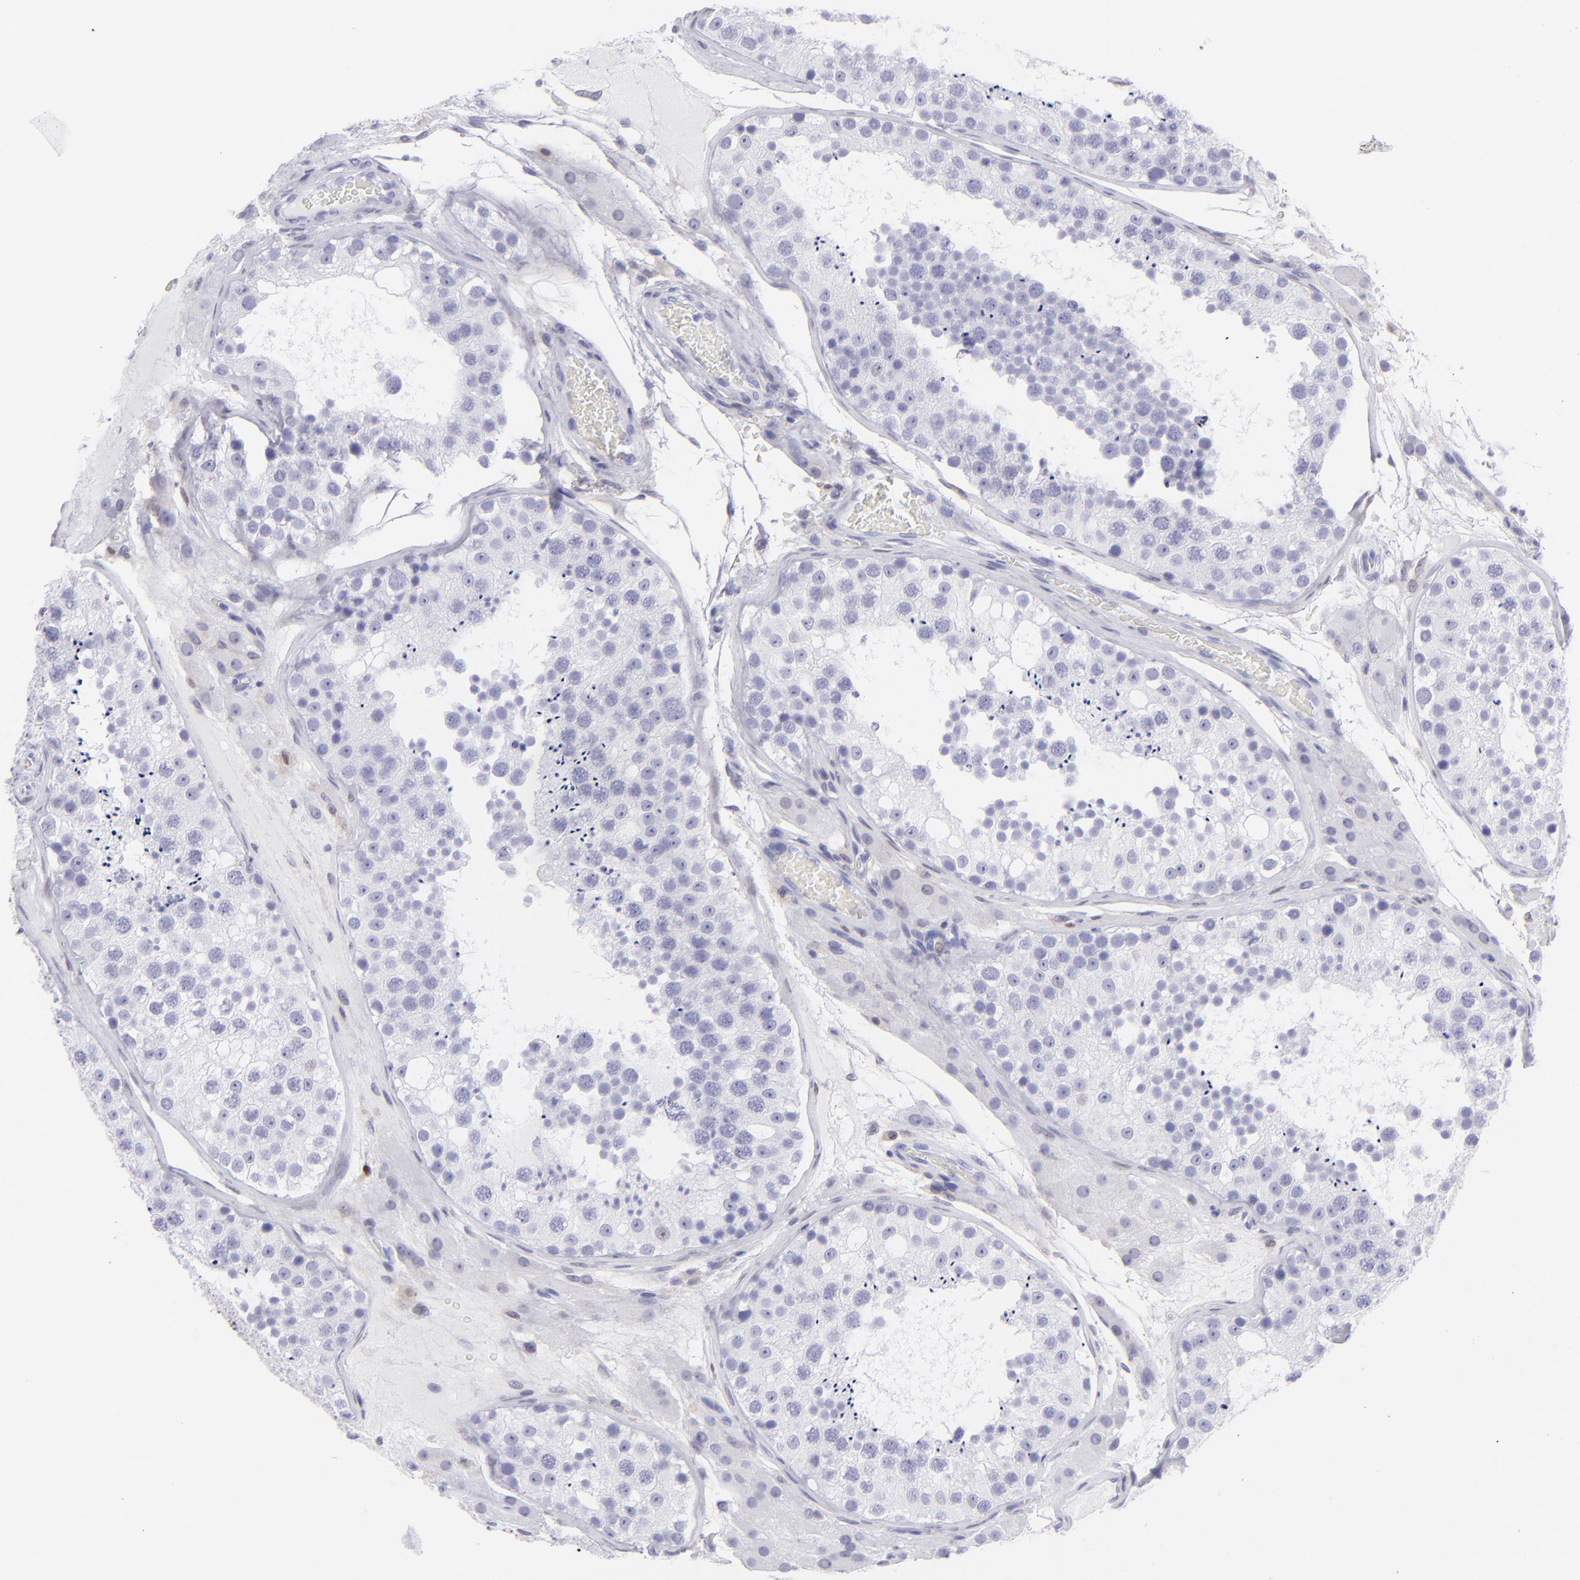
{"staining": {"intensity": "negative", "quantity": "none", "location": "none"}, "tissue": "testis", "cell_type": "Cells in seminiferous ducts", "image_type": "normal", "snomed": [{"axis": "morphology", "description": "Normal tissue, NOS"}, {"axis": "topography", "description": "Testis"}], "caption": "The immunohistochemistry histopathology image has no significant expression in cells in seminiferous ducts of testis. (DAB (3,3'-diaminobenzidine) IHC with hematoxylin counter stain).", "gene": "MITF", "patient": {"sex": "male", "age": 26}}